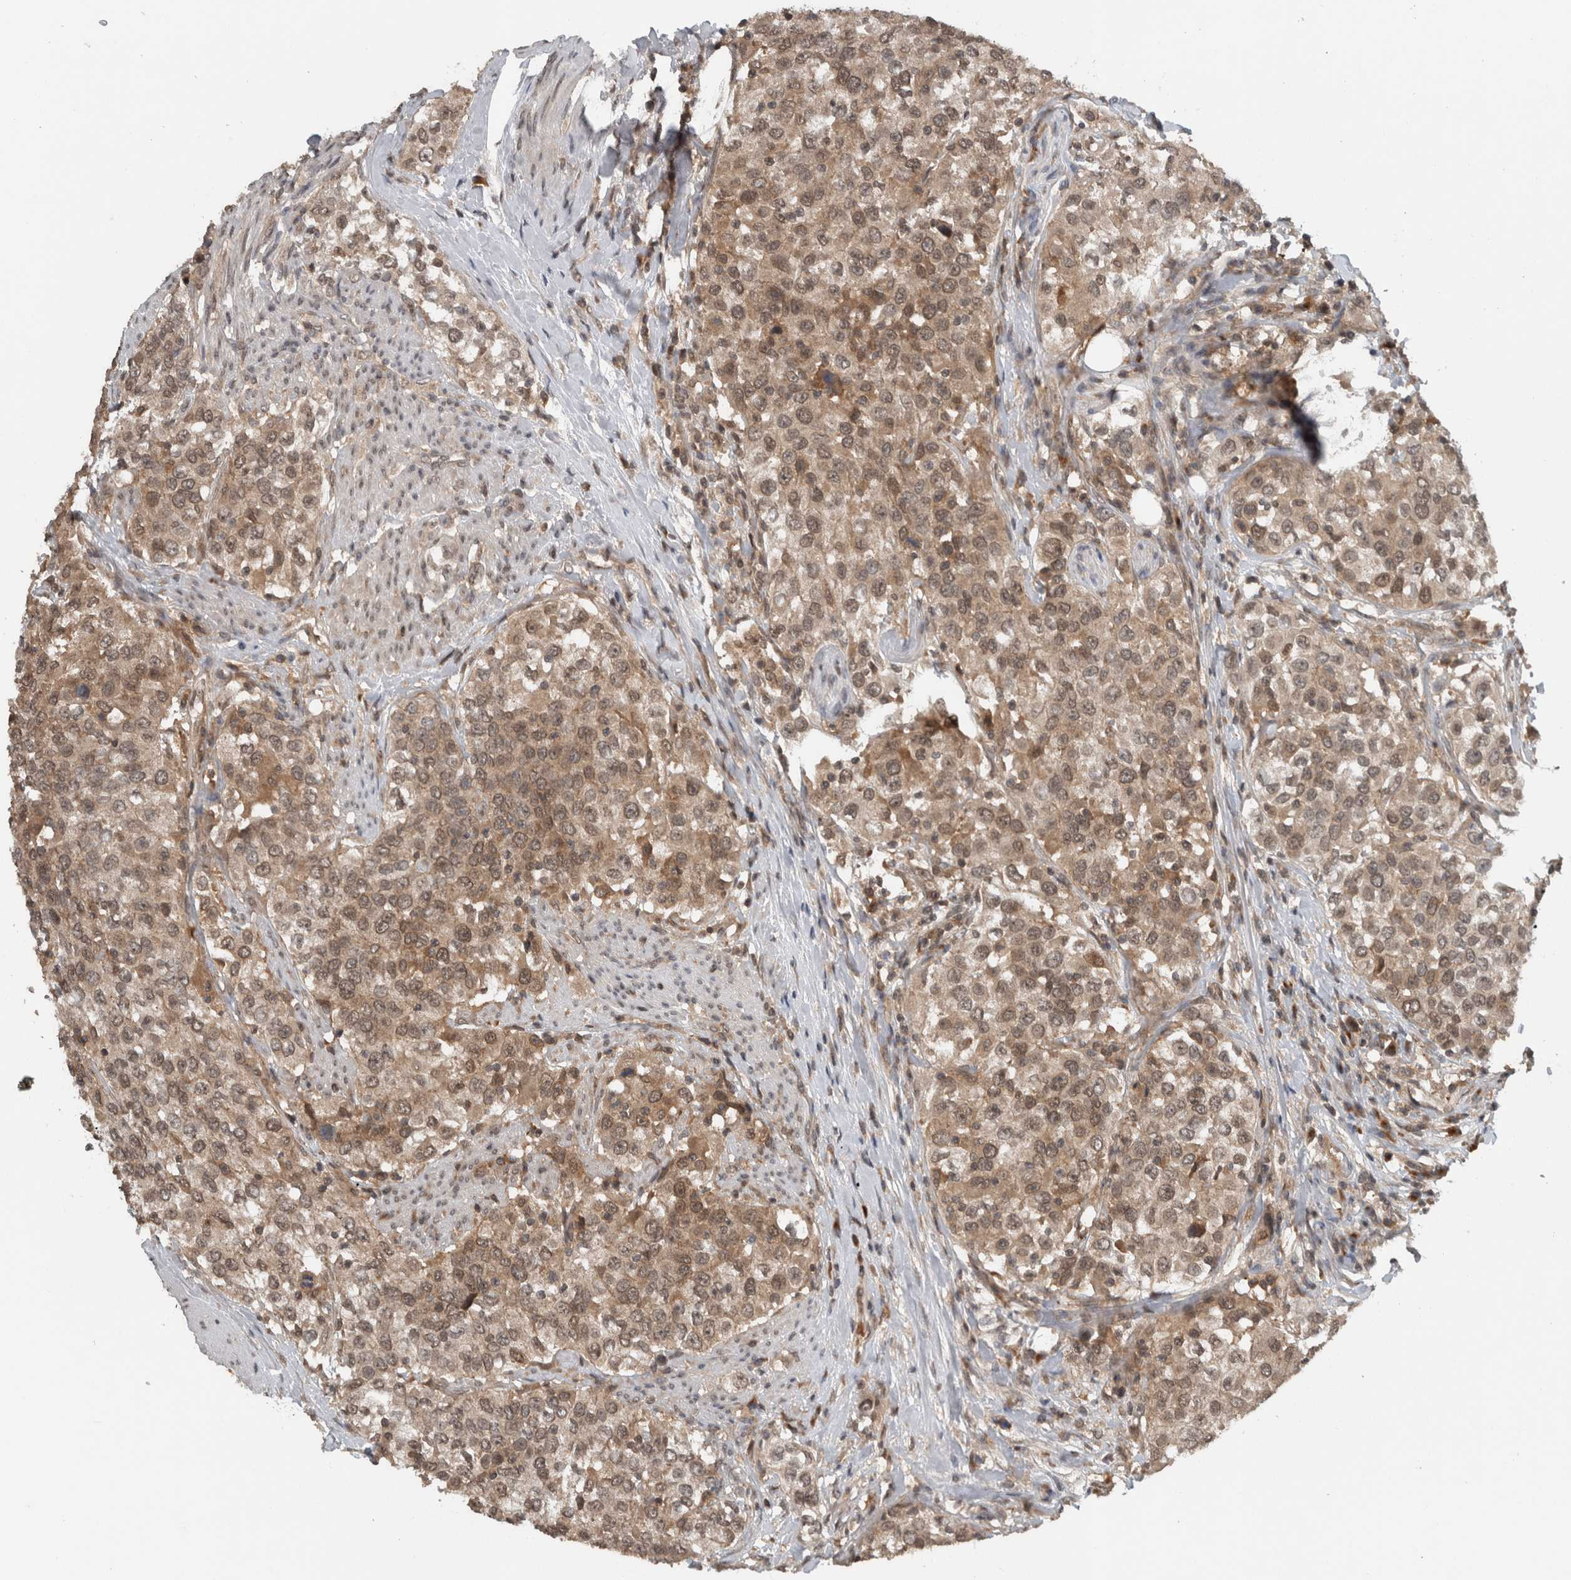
{"staining": {"intensity": "weak", "quantity": ">75%", "location": "cytoplasmic/membranous,nuclear"}, "tissue": "urothelial cancer", "cell_type": "Tumor cells", "image_type": "cancer", "snomed": [{"axis": "morphology", "description": "Urothelial carcinoma, High grade"}, {"axis": "topography", "description": "Urinary bladder"}], "caption": "Protein staining of urothelial cancer tissue demonstrates weak cytoplasmic/membranous and nuclear expression in about >75% of tumor cells.", "gene": "SPAG7", "patient": {"sex": "female", "age": 80}}